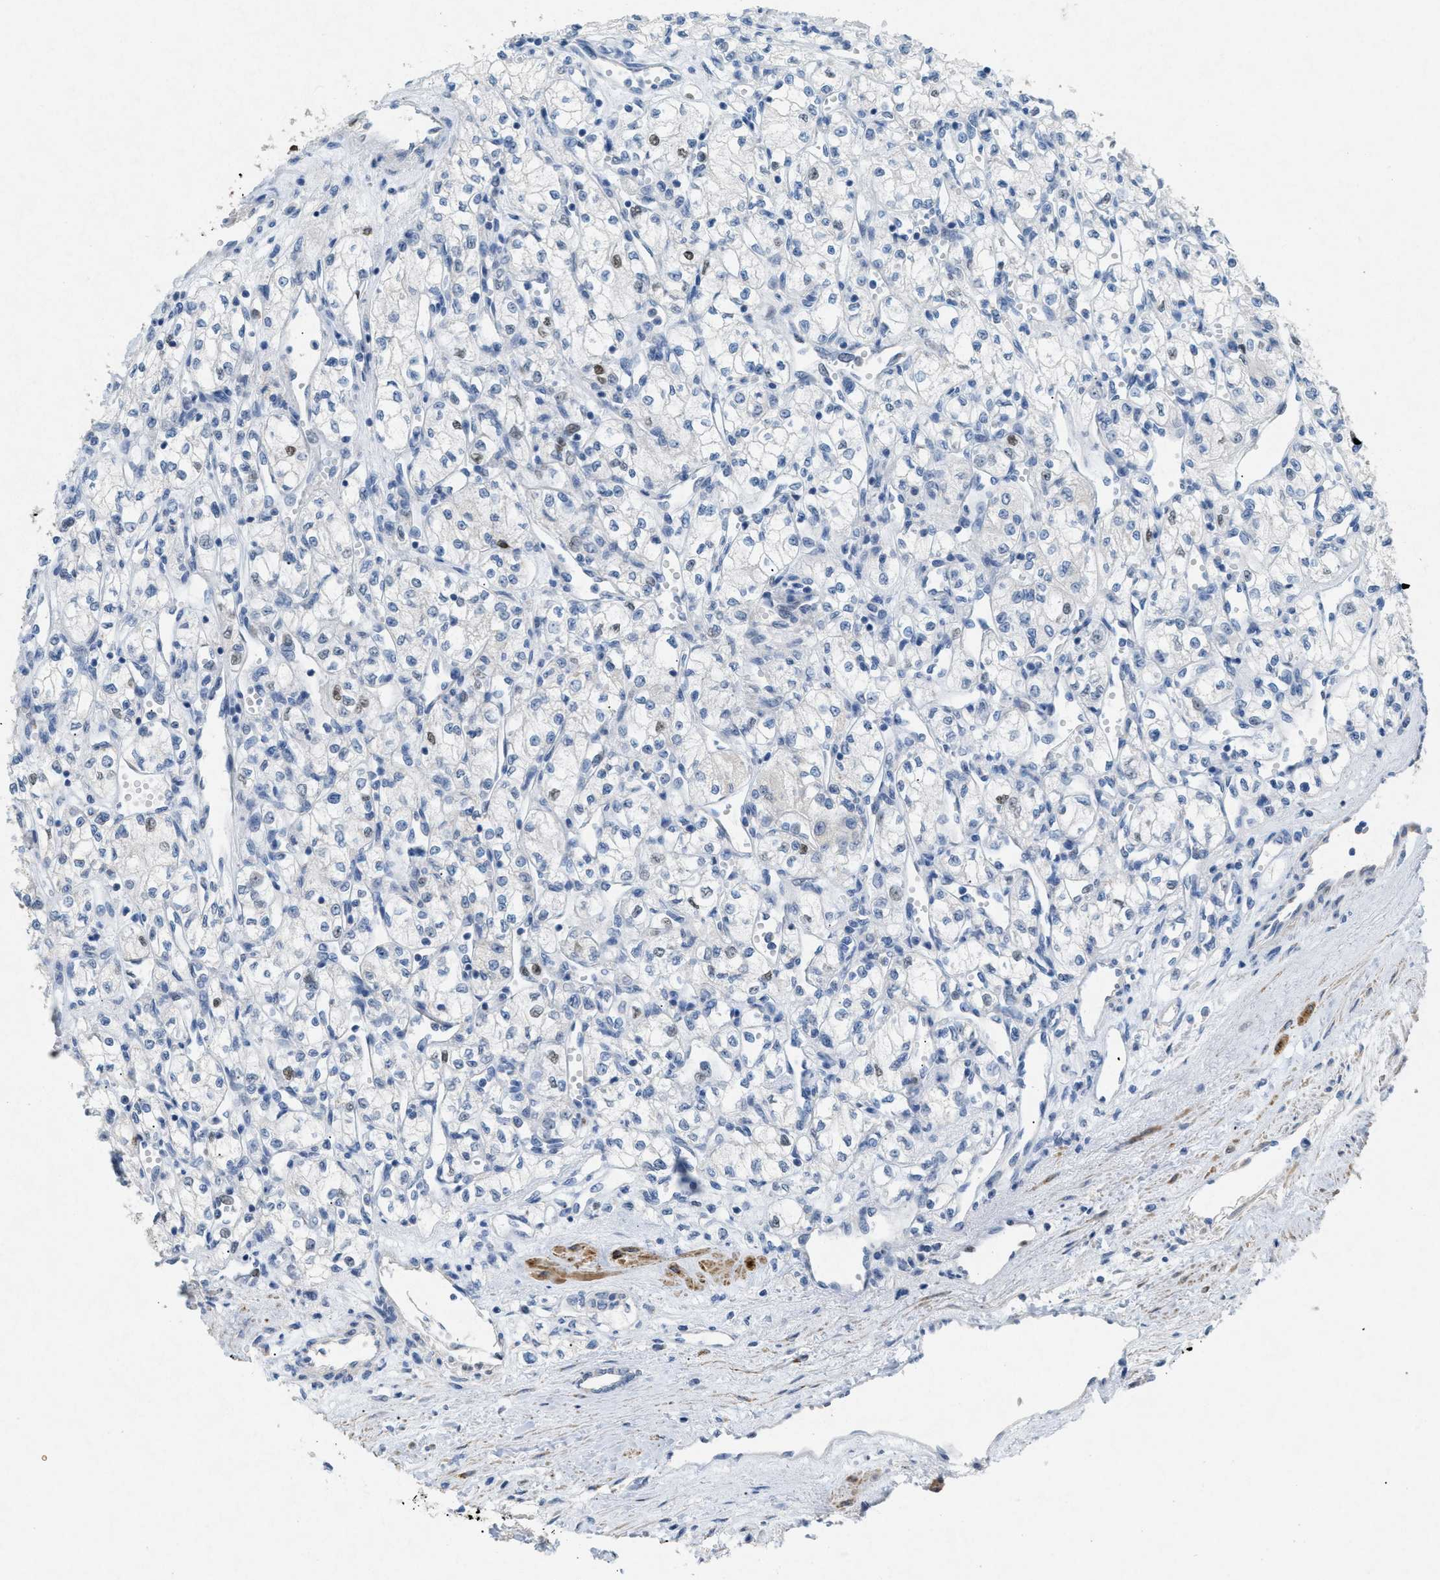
{"staining": {"intensity": "negative", "quantity": "none", "location": "none"}, "tissue": "renal cancer", "cell_type": "Tumor cells", "image_type": "cancer", "snomed": [{"axis": "morphology", "description": "Adenocarcinoma, NOS"}, {"axis": "topography", "description": "Kidney"}], "caption": "Immunohistochemistry photomicrograph of human renal cancer stained for a protein (brown), which exhibits no expression in tumor cells.", "gene": "TASOR", "patient": {"sex": "male", "age": 59}}